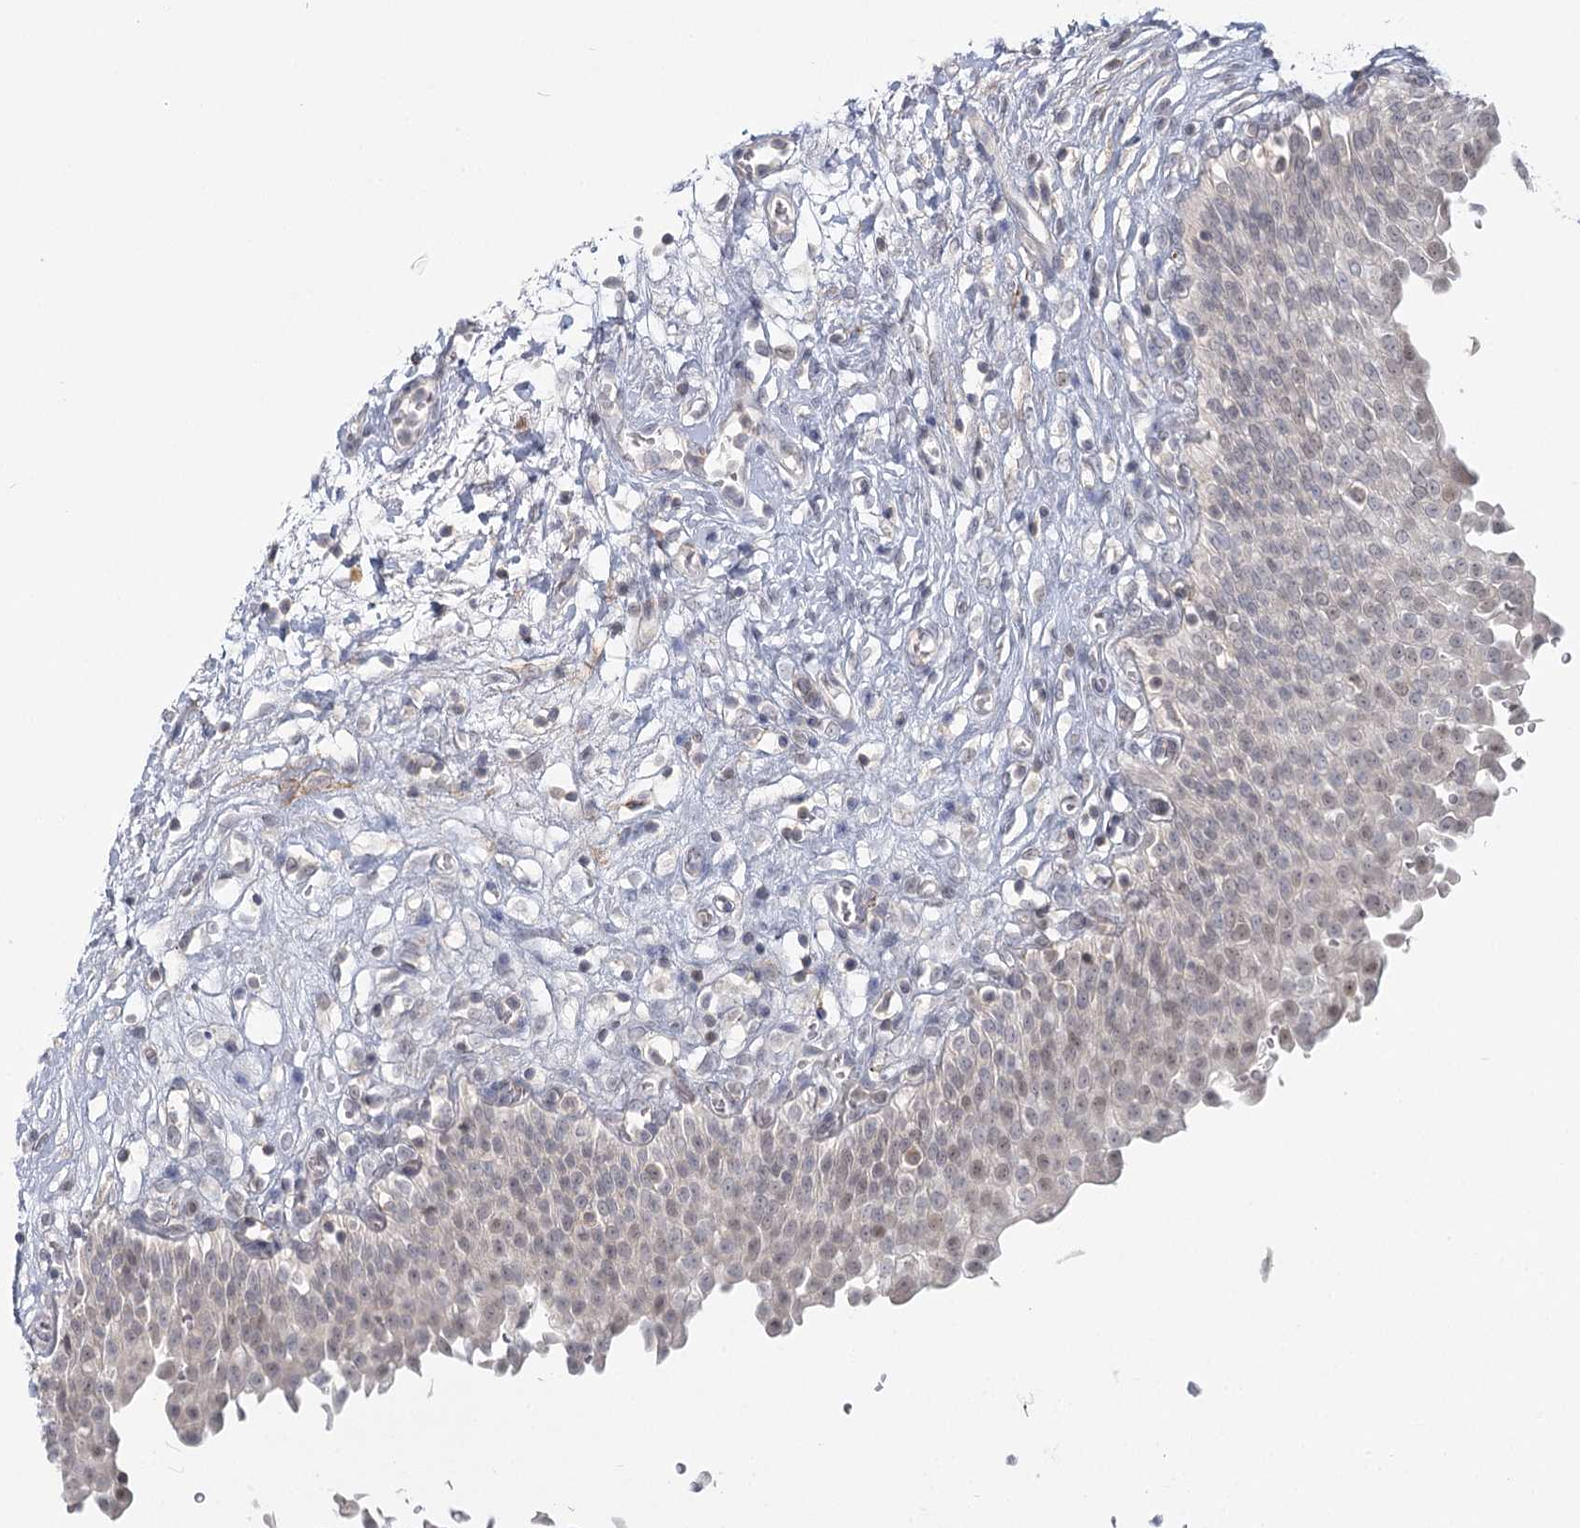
{"staining": {"intensity": "weak", "quantity": "25%-75%", "location": "nuclear"}, "tissue": "urinary bladder", "cell_type": "Urothelial cells", "image_type": "normal", "snomed": [{"axis": "morphology", "description": "Urothelial carcinoma, High grade"}, {"axis": "topography", "description": "Urinary bladder"}], "caption": "Immunohistochemical staining of benign urinary bladder displays 25%-75% levels of weak nuclear protein staining in about 25%-75% of urothelial cells.", "gene": "USP11", "patient": {"sex": "male", "age": 46}}